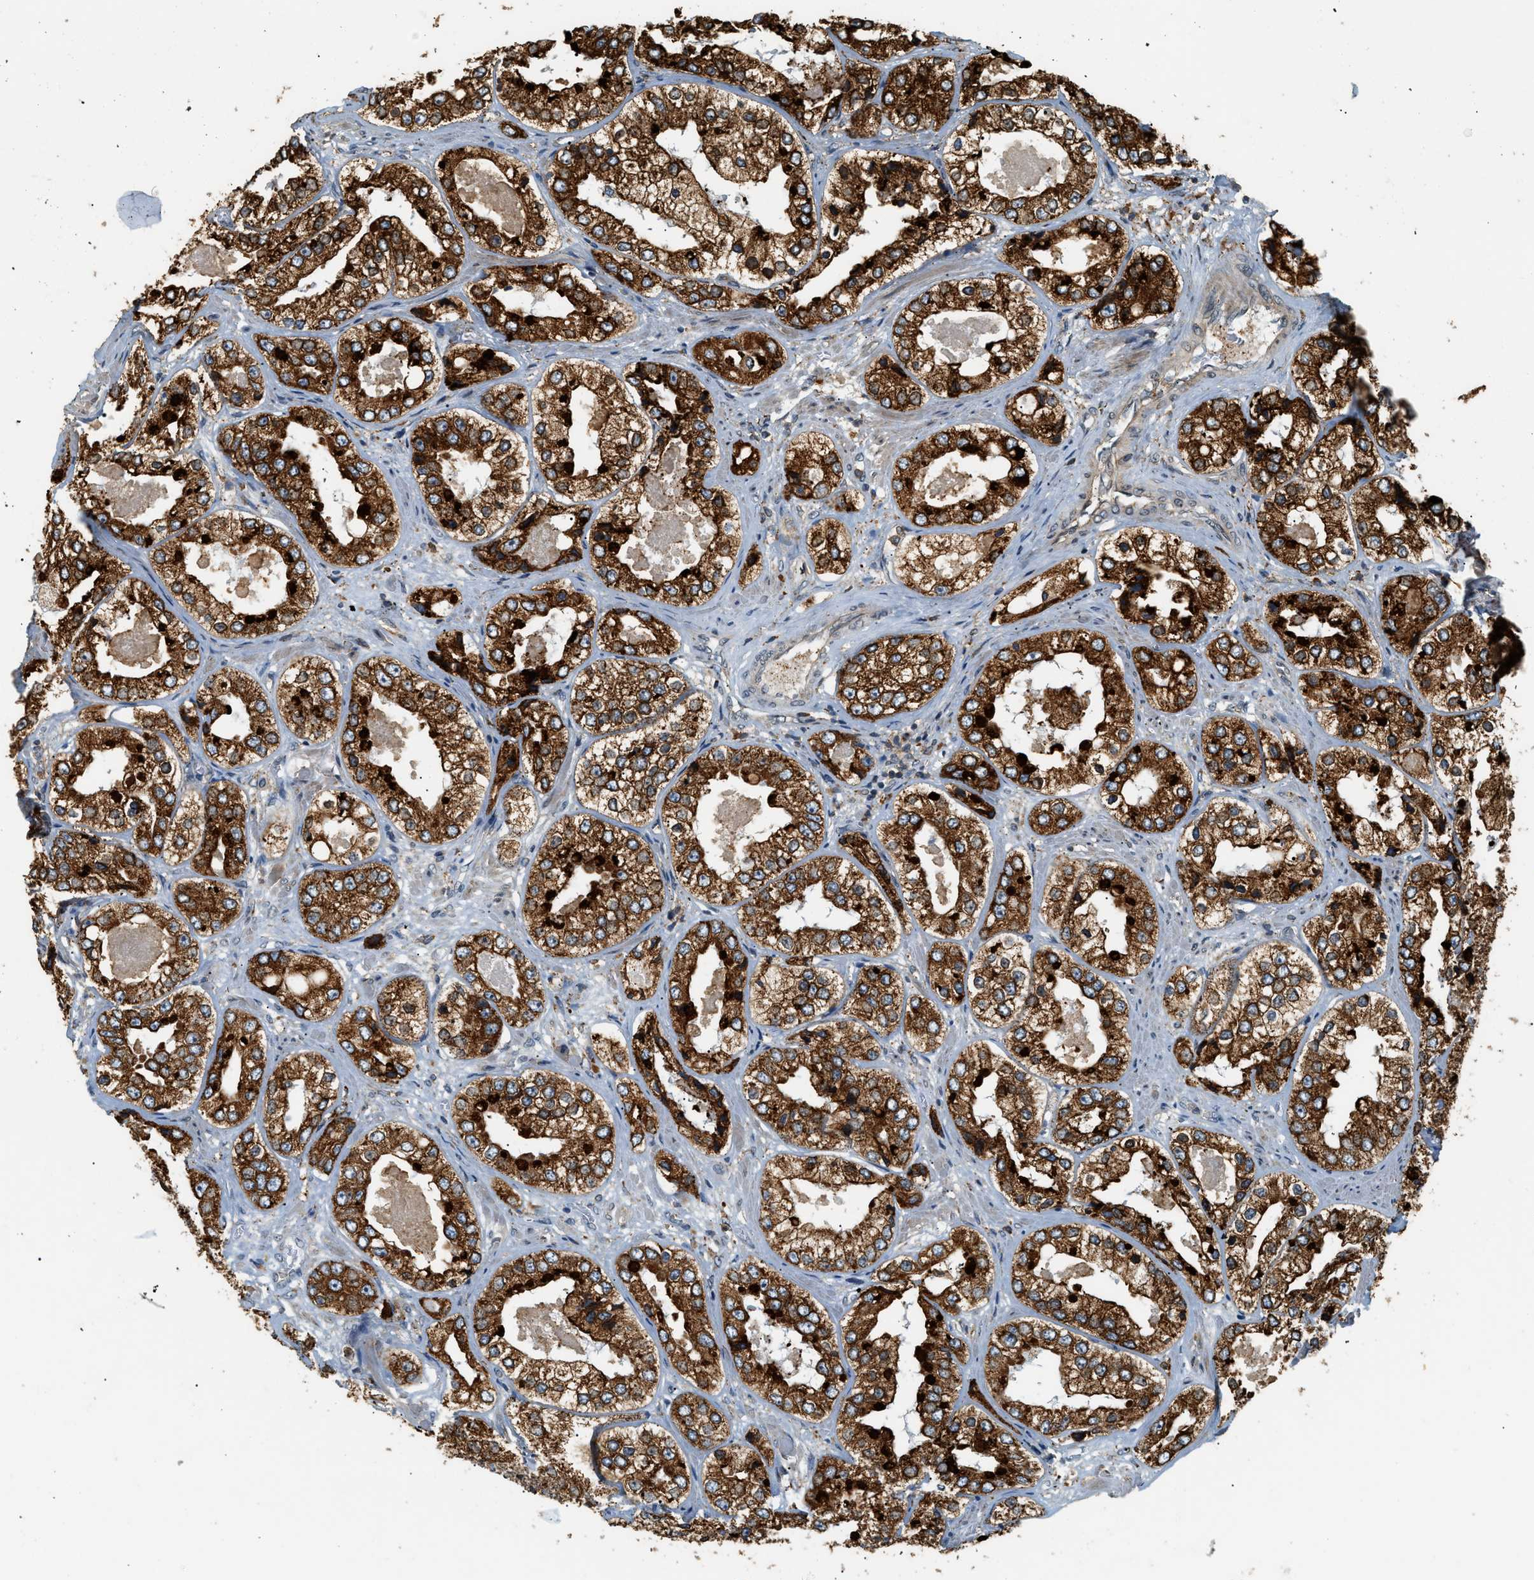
{"staining": {"intensity": "strong", "quantity": ">75%", "location": "cytoplasmic/membranous"}, "tissue": "prostate cancer", "cell_type": "Tumor cells", "image_type": "cancer", "snomed": [{"axis": "morphology", "description": "Adenocarcinoma, High grade"}, {"axis": "topography", "description": "Prostate"}], "caption": "The histopathology image reveals a brown stain indicating the presence of a protein in the cytoplasmic/membranous of tumor cells in prostate cancer (adenocarcinoma (high-grade)). The staining was performed using DAB (3,3'-diaminobenzidine), with brown indicating positive protein expression. Nuclei are stained blue with hematoxylin.", "gene": "SEMA4D", "patient": {"sex": "male", "age": 61}}